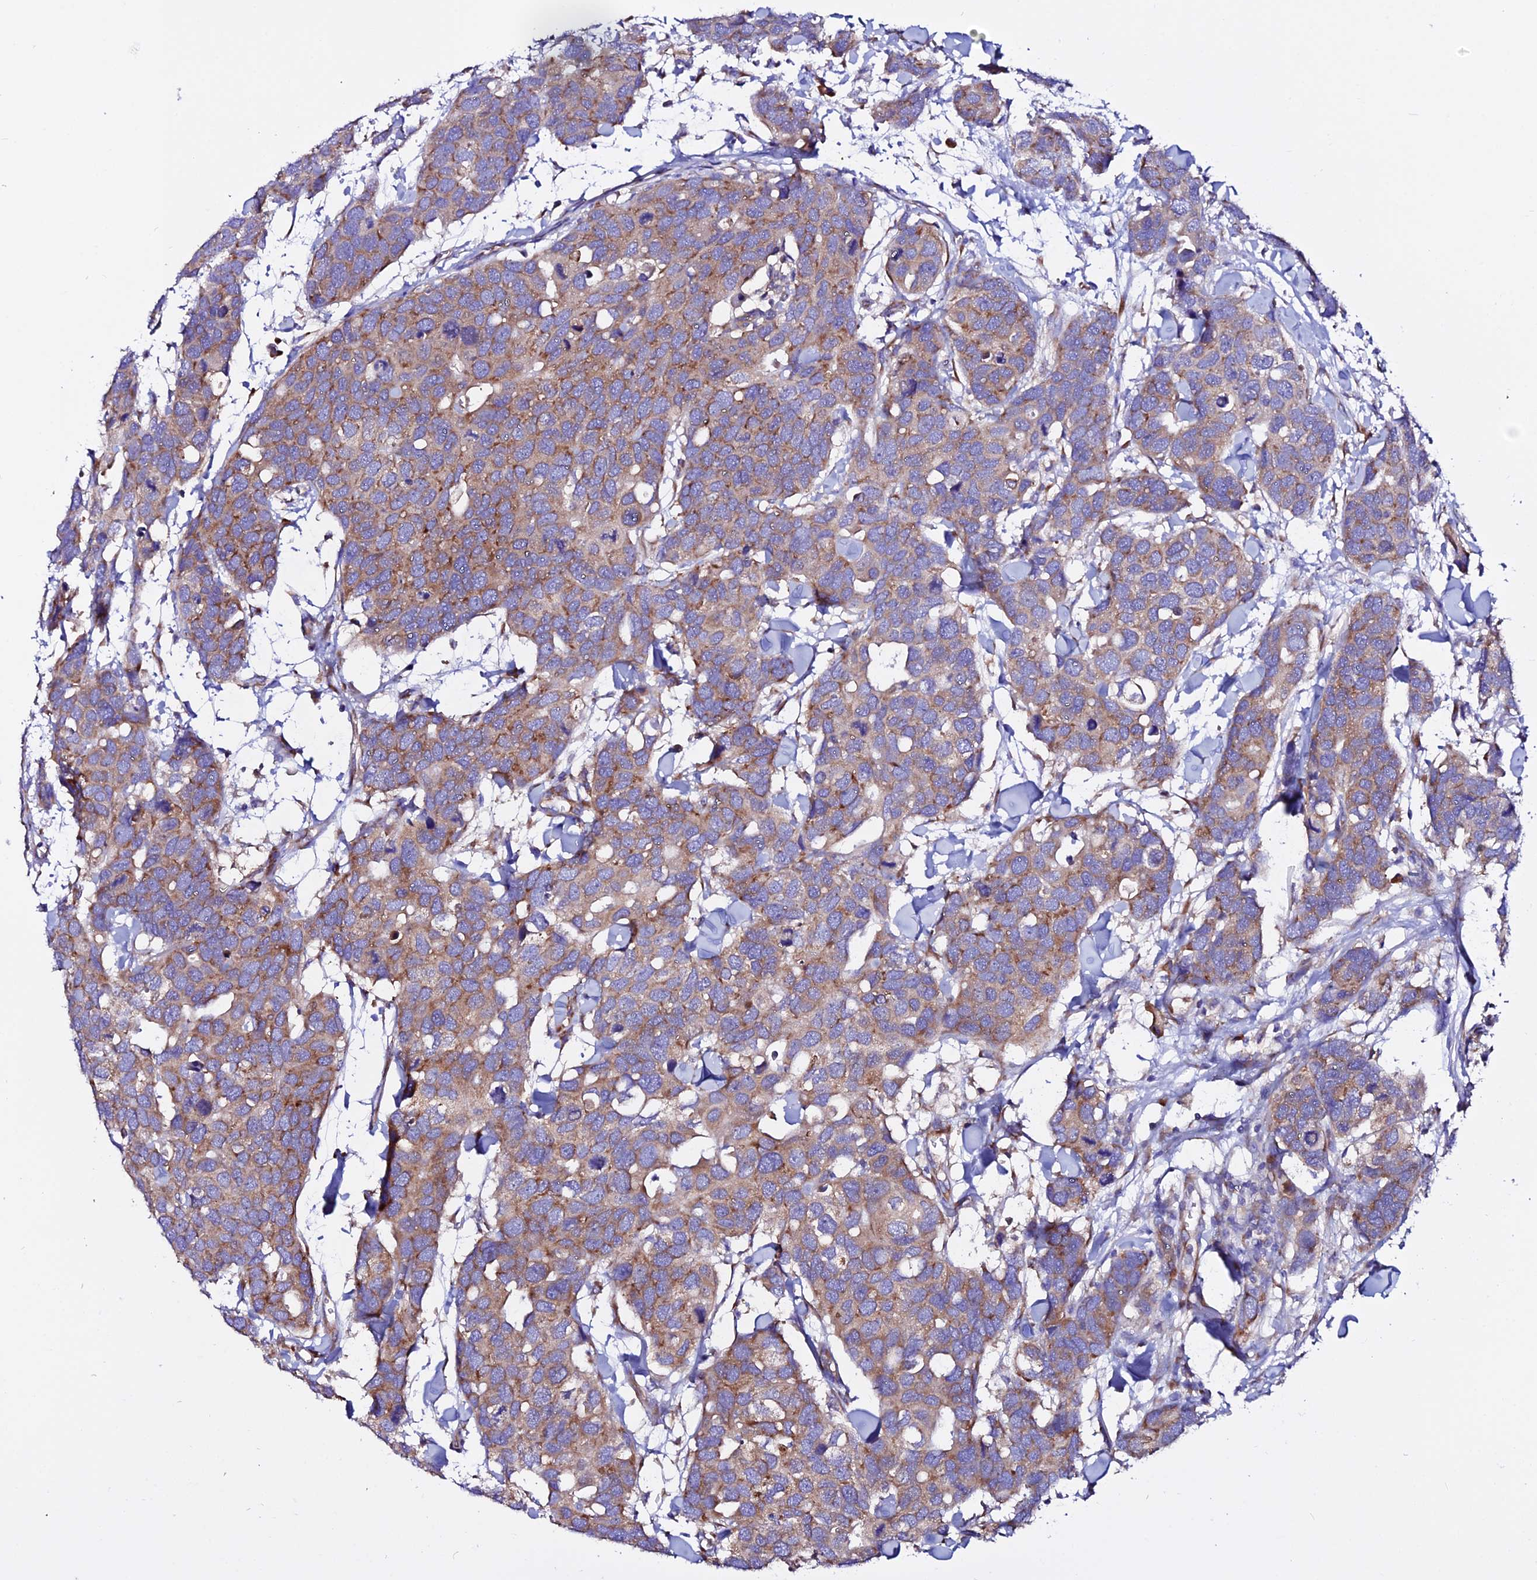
{"staining": {"intensity": "moderate", "quantity": ">75%", "location": "cytoplasmic/membranous"}, "tissue": "breast cancer", "cell_type": "Tumor cells", "image_type": "cancer", "snomed": [{"axis": "morphology", "description": "Duct carcinoma"}, {"axis": "topography", "description": "Breast"}], "caption": "Brown immunohistochemical staining in human infiltrating ductal carcinoma (breast) reveals moderate cytoplasmic/membranous expression in approximately >75% of tumor cells.", "gene": "EEF1G", "patient": {"sex": "female", "age": 83}}